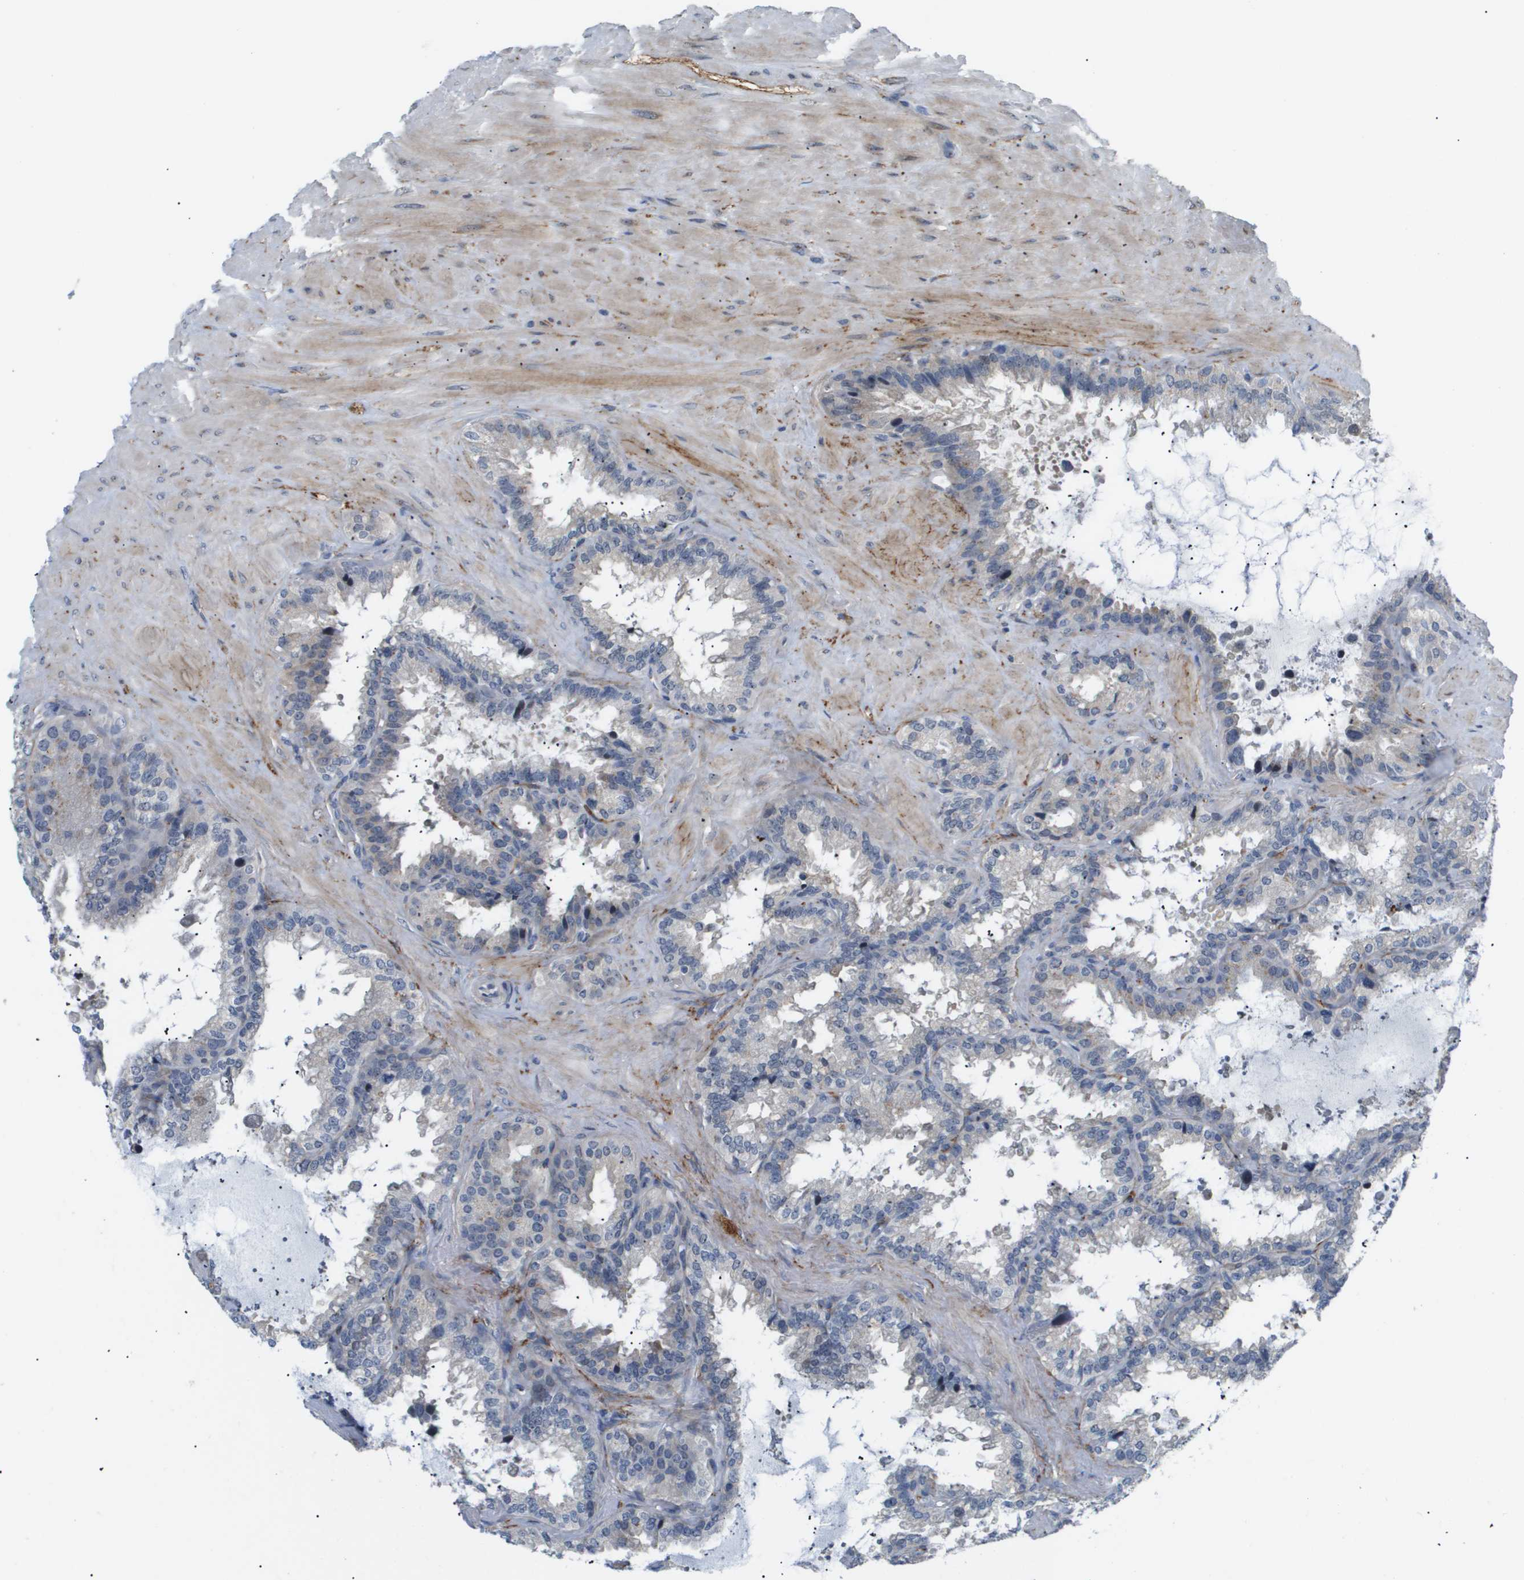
{"staining": {"intensity": "weak", "quantity": "<25%", "location": "cytoplasmic/membranous"}, "tissue": "seminal vesicle", "cell_type": "Glandular cells", "image_type": "normal", "snomed": [{"axis": "morphology", "description": "Normal tissue, NOS"}, {"axis": "topography", "description": "Seminal veicle"}], "caption": "Glandular cells are negative for protein expression in benign human seminal vesicle. (Brightfield microscopy of DAB (3,3'-diaminobenzidine) immunohistochemistry at high magnification).", "gene": "OTUD5", "patient": {"sex": "male", "age": 46}}